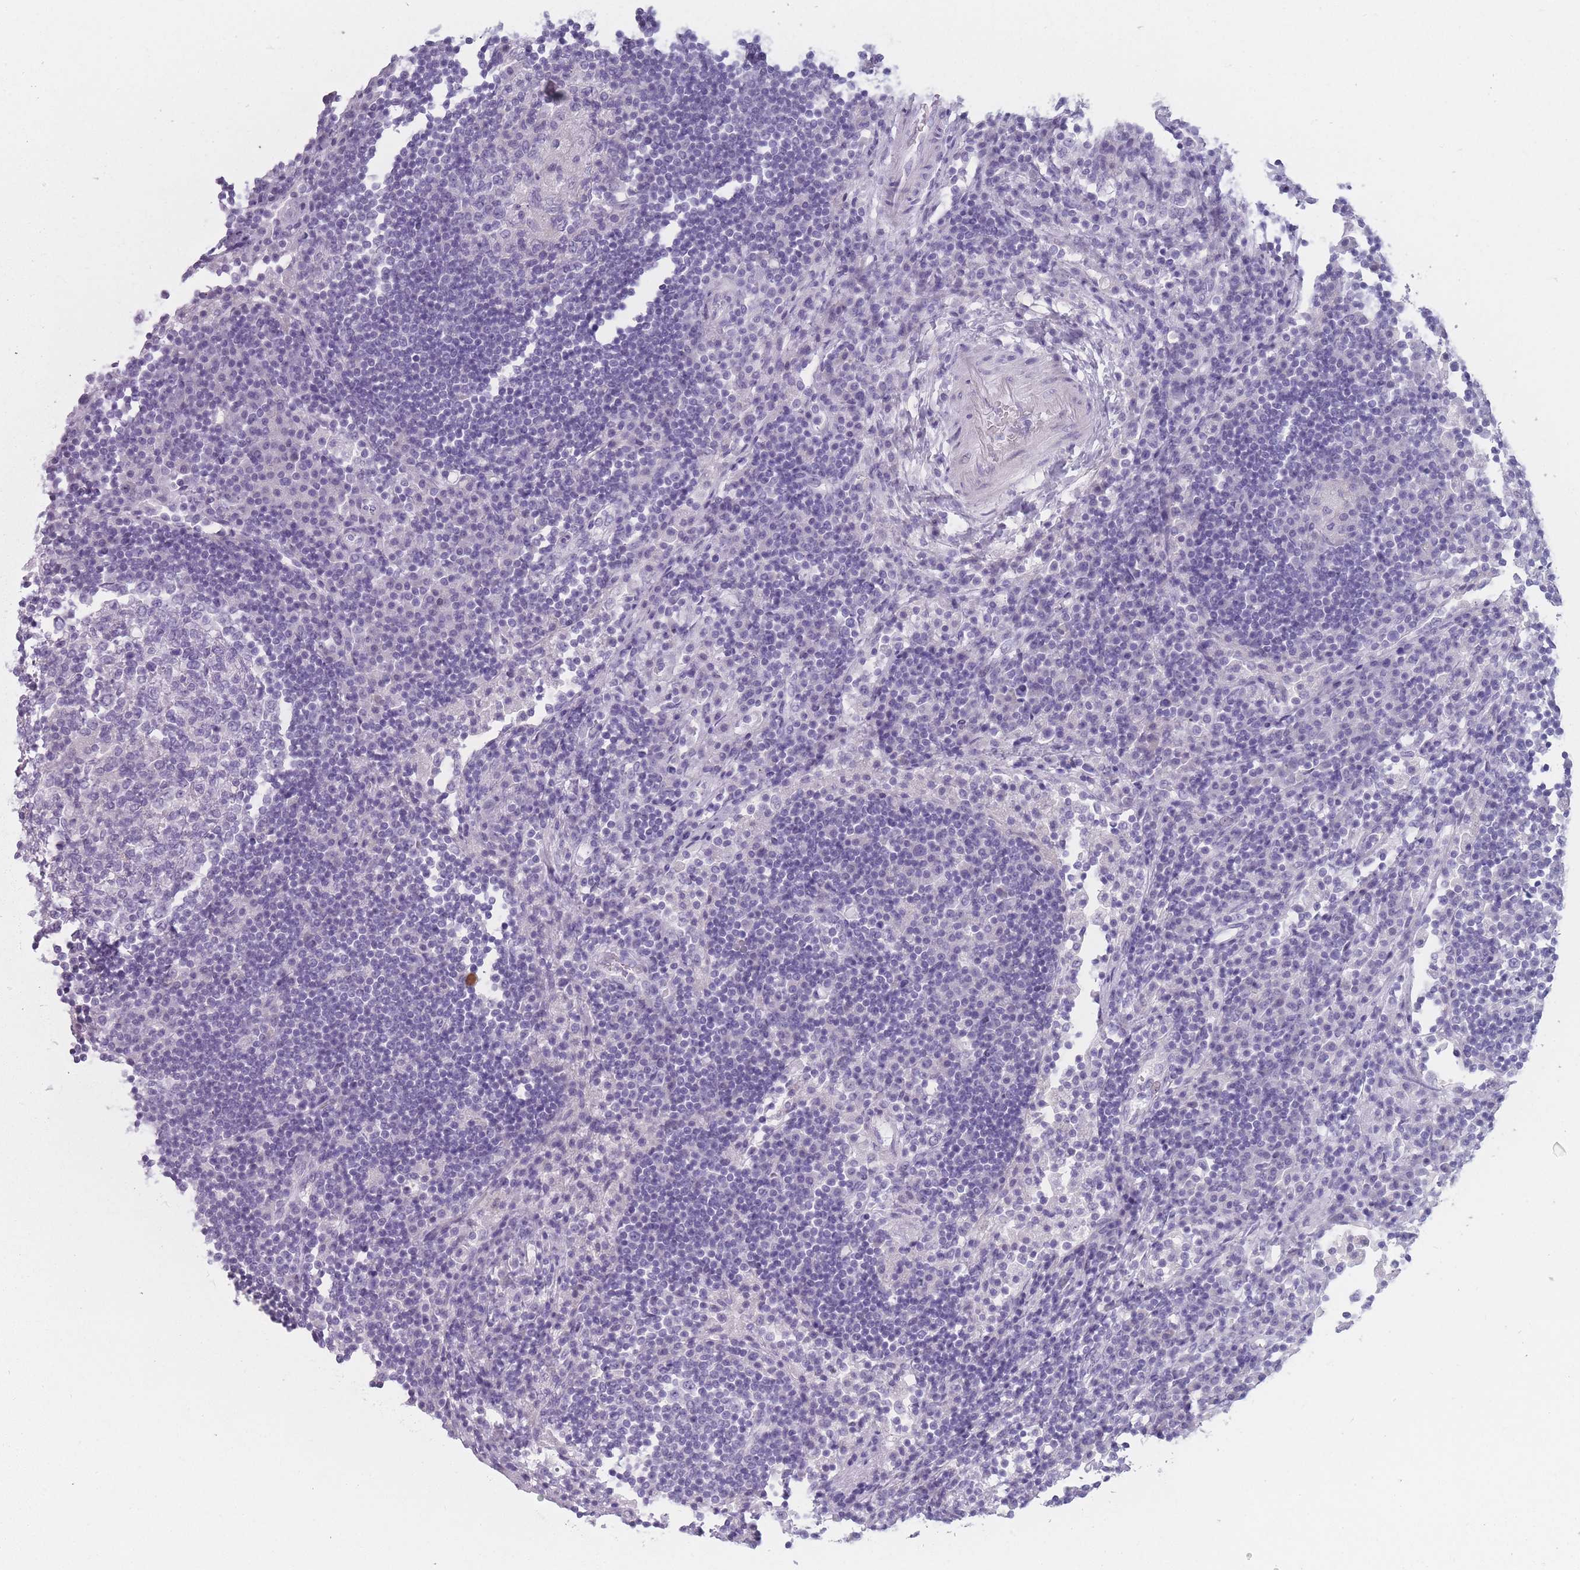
{"staining": {"intensity": "negative", "quantity": "none", "location": "none"}, "tissue": "lymph node", "cell_type": "Germinal center cells", "image_type": "normal", "snomed": [{"axis": "morphology", "description": "Normal tissue, NOS"}, {"axis": "topography", "description": "Lymph node"}], "caption": "An image of human lymph node is negative for staining in germinal center cells. (Brightfield microscopy of DAB IHC at high magnification).", "gene": "CCNO", "patient": {"sex": "female", "age": 53}}